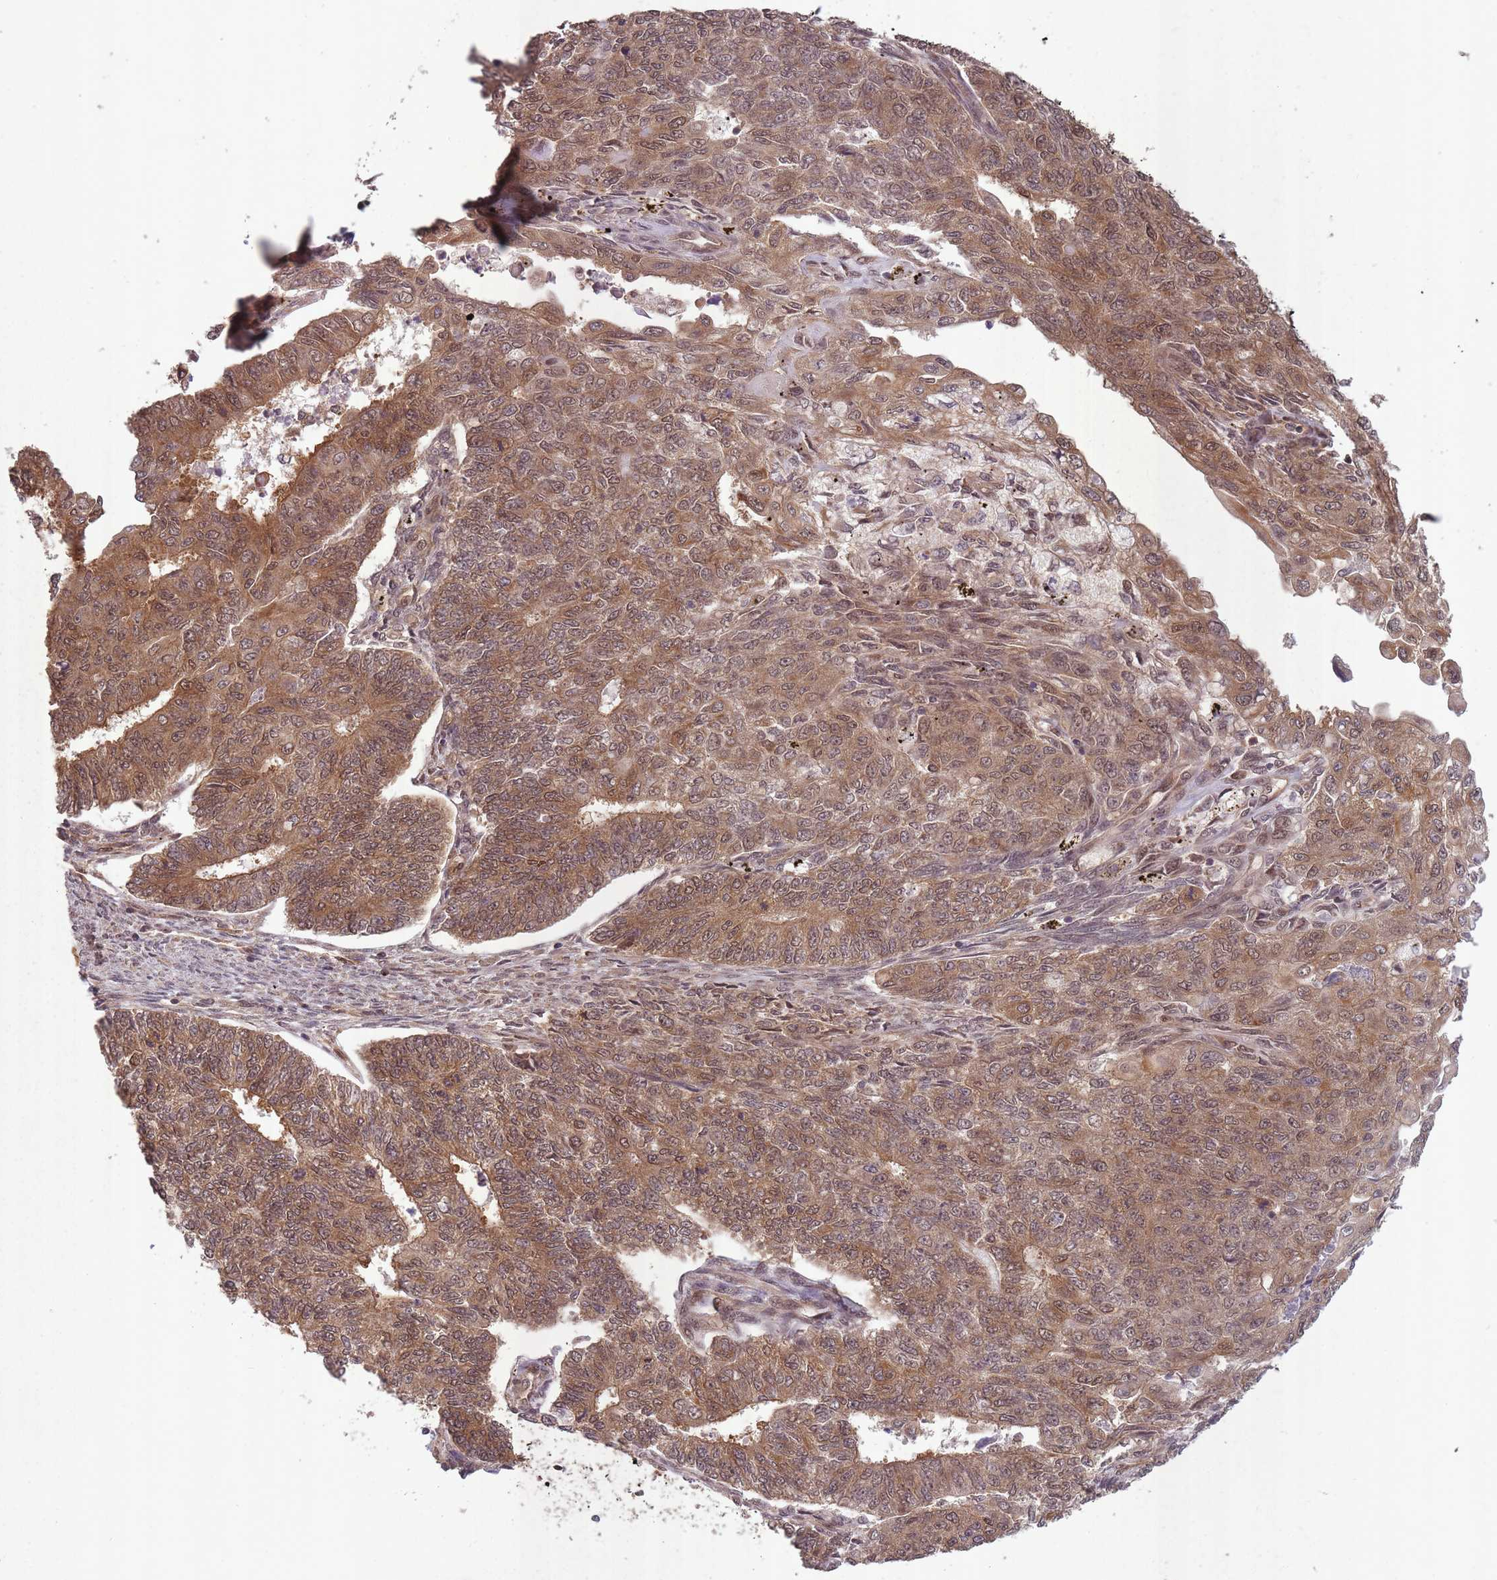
{"staining": {"intensity": "moderate", "quantity": ">75%", "location": "cytoplasmic/membranous,nuclear"}, "tissue": "endometrial cancer", "cell_type": "Tumor cells", "image_type": "cancer", "snomed": [{"axis": "morphology", "description": "Adenocarcinoma, NOS"}, {"axis": "topography", "description": "Endometrium"}], "caption": "A photomicrograph of human endometrial cancer (adenocarcinoma) stained for a protein displays moderate cytoplasmic/membranous and nuclear brown staining in tumor cells. Using DAB (brown) and hematoxylin (blue) stains, captured at high magnification using brightfield microscopy.", "gene": "PPP6R3", "patient": {"sex": "female", "age": 32}}